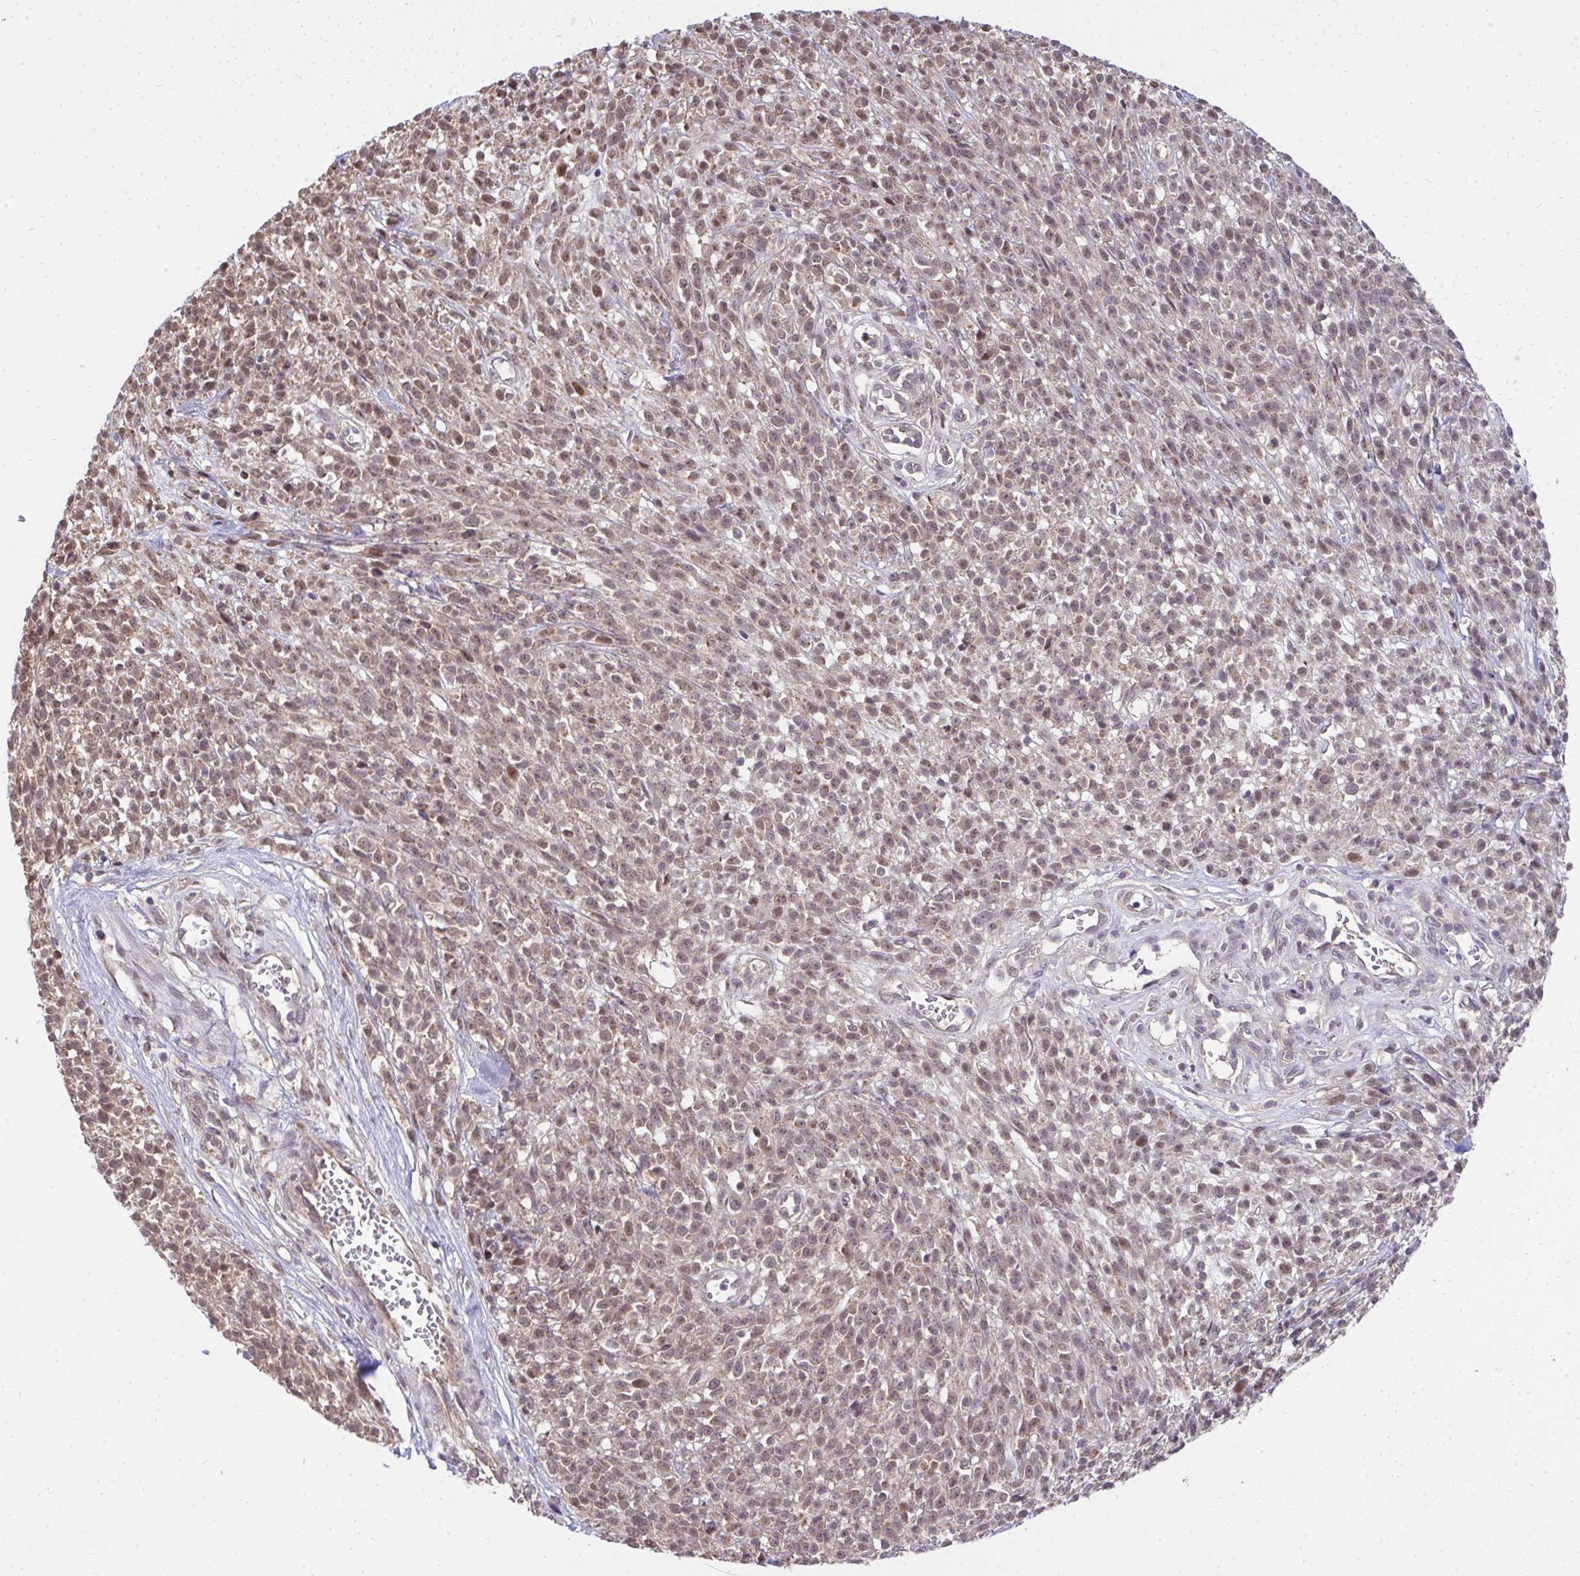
{"staining": {"intensity": "moderate", "quantity": ">75%", "location": "nuclear"}, "tissue": "melanoma", "cell_type": "Tumor cells", "image_type": "cancer", "snomed": [{"axis": "morphology", "description": "Malignant melanoma, NOS"}, {"axis": "topography", "description": "Skin"}, {"axis": "topography", "description": "Skin of trunk"}], "caption": "The immunohistochemical stain labels moderate nuclear positivity in tumor cells of malignant melanoma tissue.", "gene": "RDH14", "patient": {"sex": "male", "age": 74}}